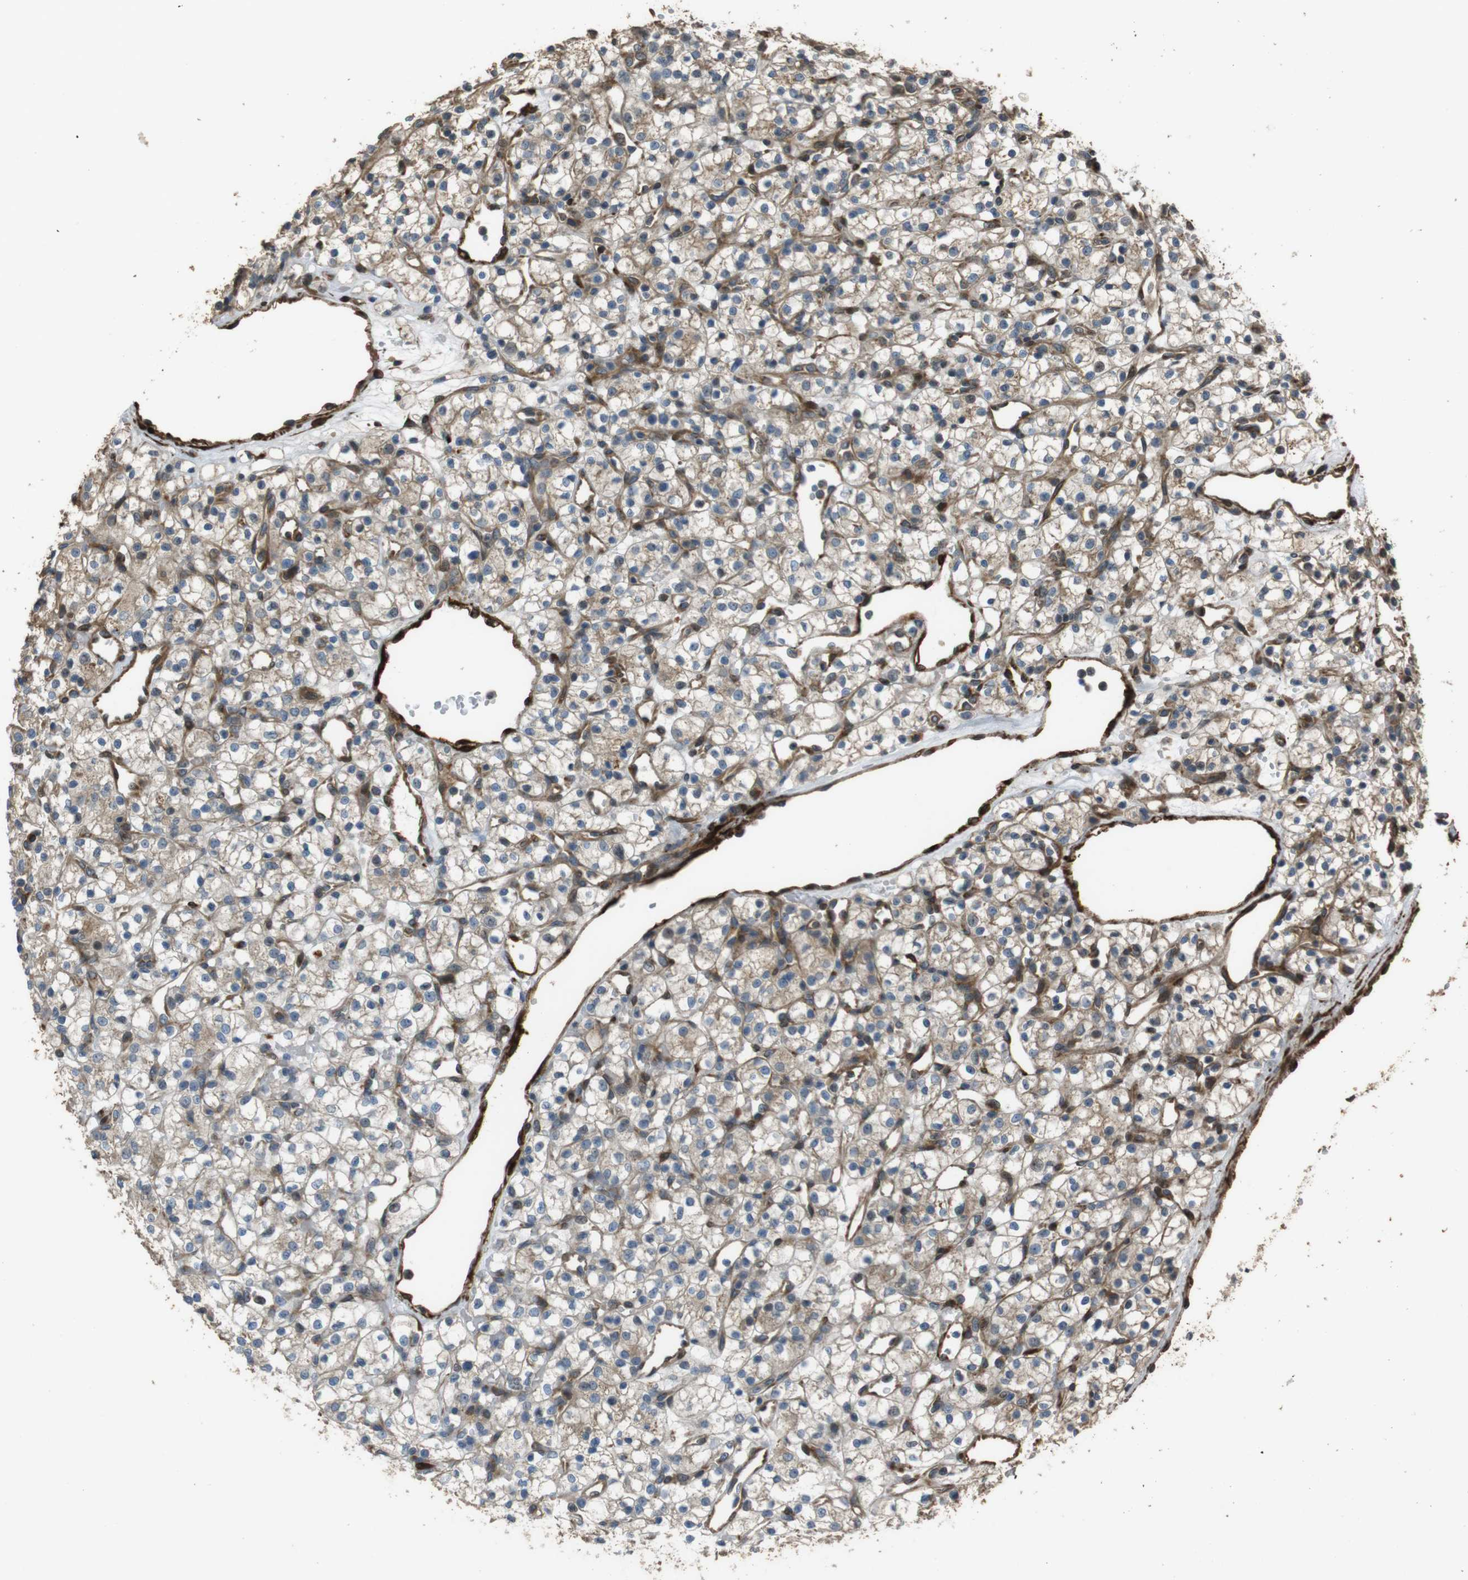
{"staining": {"intensity": "weak", "quantity": "<25%", "location": "cytoplasmic/membranous"}, "tissue": "renal cancer", "cell_type": "Tumor cells", "image_type": "cancer", "snomed": [{"axis": "morphology", "description": "Adenocarcinoma, NOS"}, {"axis": "topography", "description": "Kidney"}], "caption": "The image displays no staining of tumor cells in renal adenocarcinoma. (Stains: DAB (3,3'-diaminobenzidine) IHC with hematoxylin counter stain, Microscopy: brightfield microscopy at high magnification).", "gene": "MSRB3", "patient": {"sex": "female", "age": 60}}